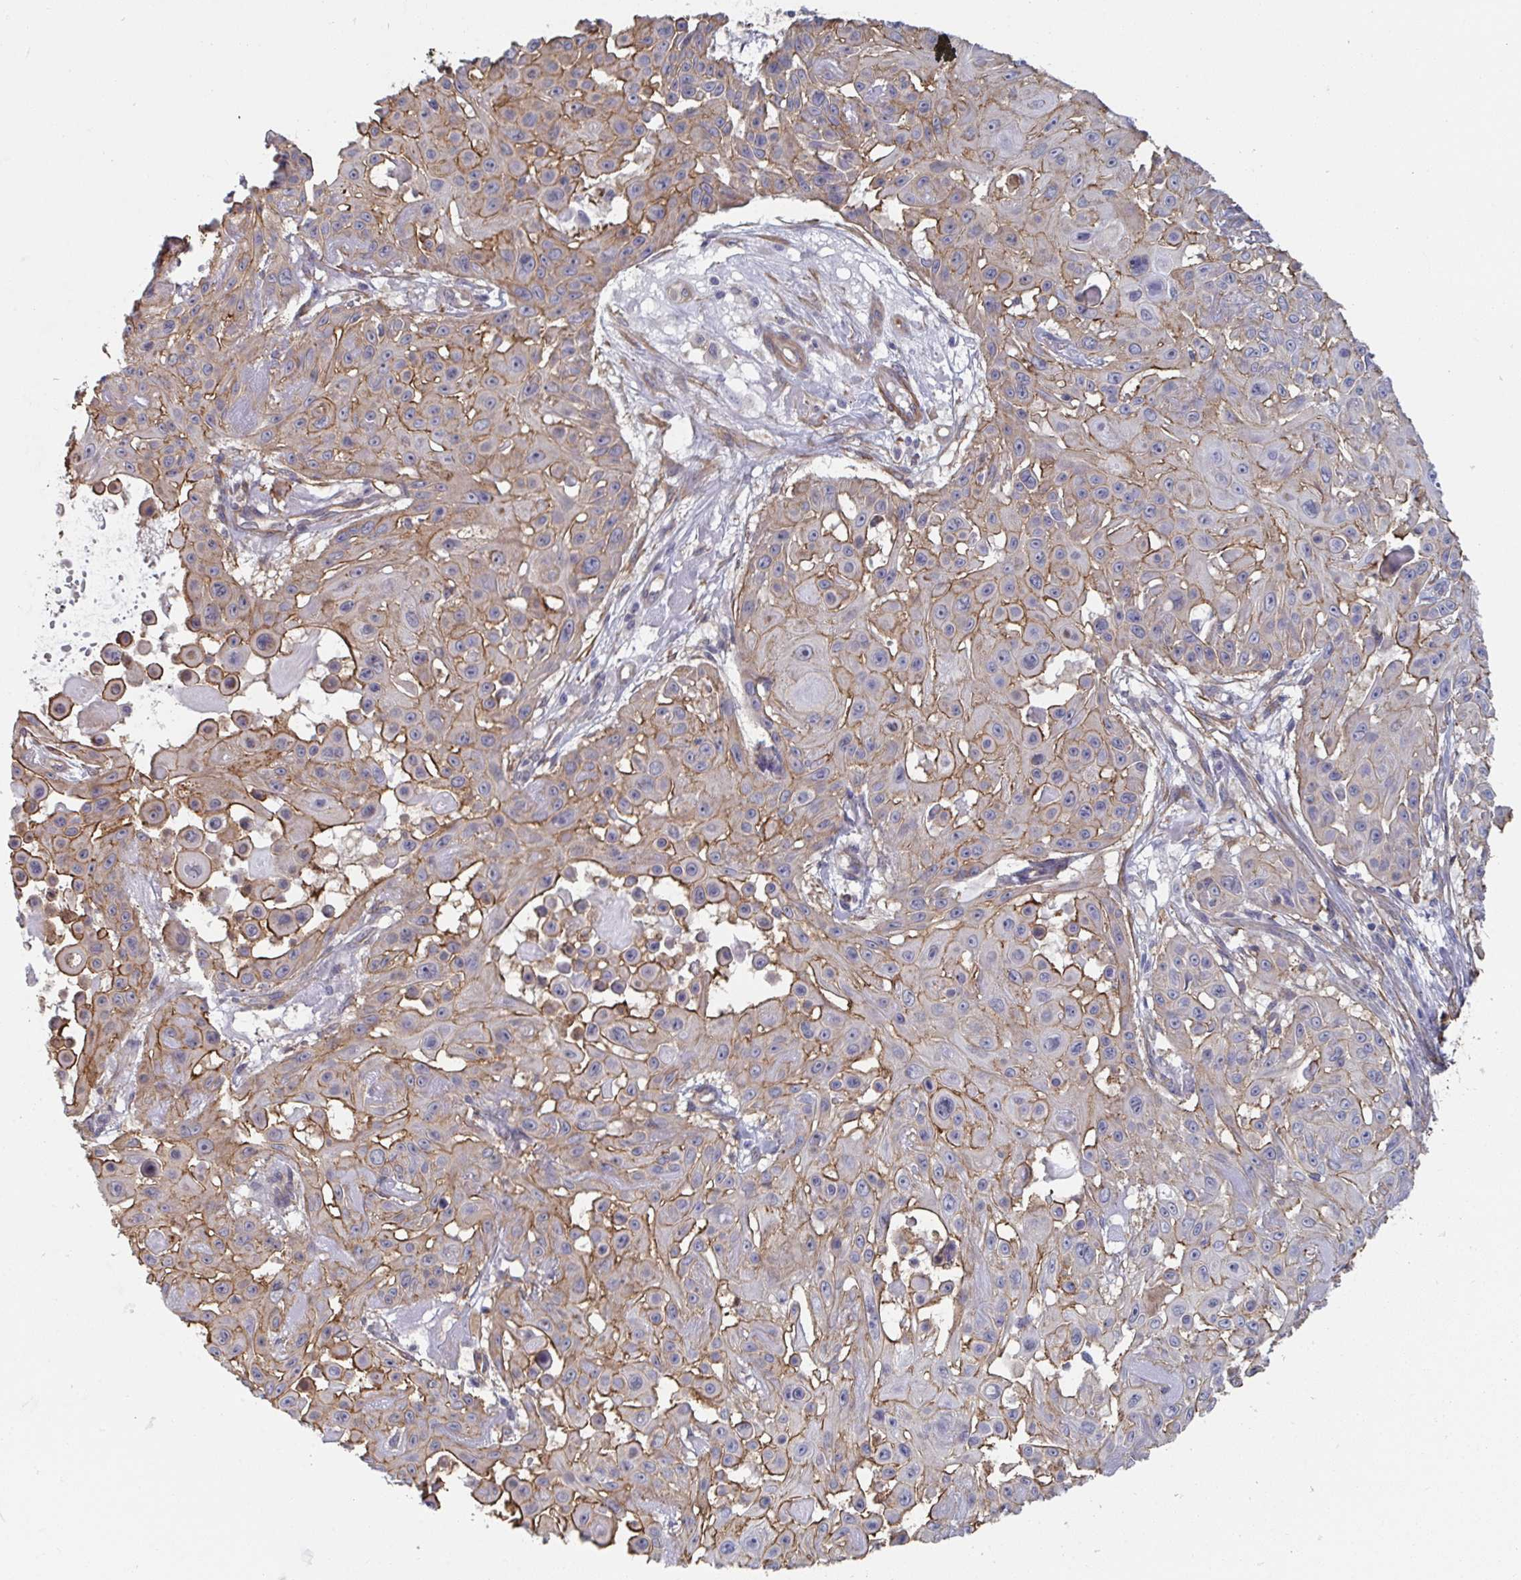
{"staining": {"intensity": "moderate", "quantity": "25%-75%", "location": "cytoplasmic/membranous"}, "tissue": "skin cancer", "cell_type": "Tumor cells", "image_type": "cancer", "snomed": [{"axis": "morphology", "description": "Squamous cell carcinoma, NOS"}, {"axis": "topography", "description": "Skin"}], "caption": "Skin squamous cell carcinoma stained with IHC displays moderate cytoplasmic/membranous staining in approximately 25%-75% of tumor cells.", "gene": "NEURL4", "patient": {"sex": "male", "age": 91}}